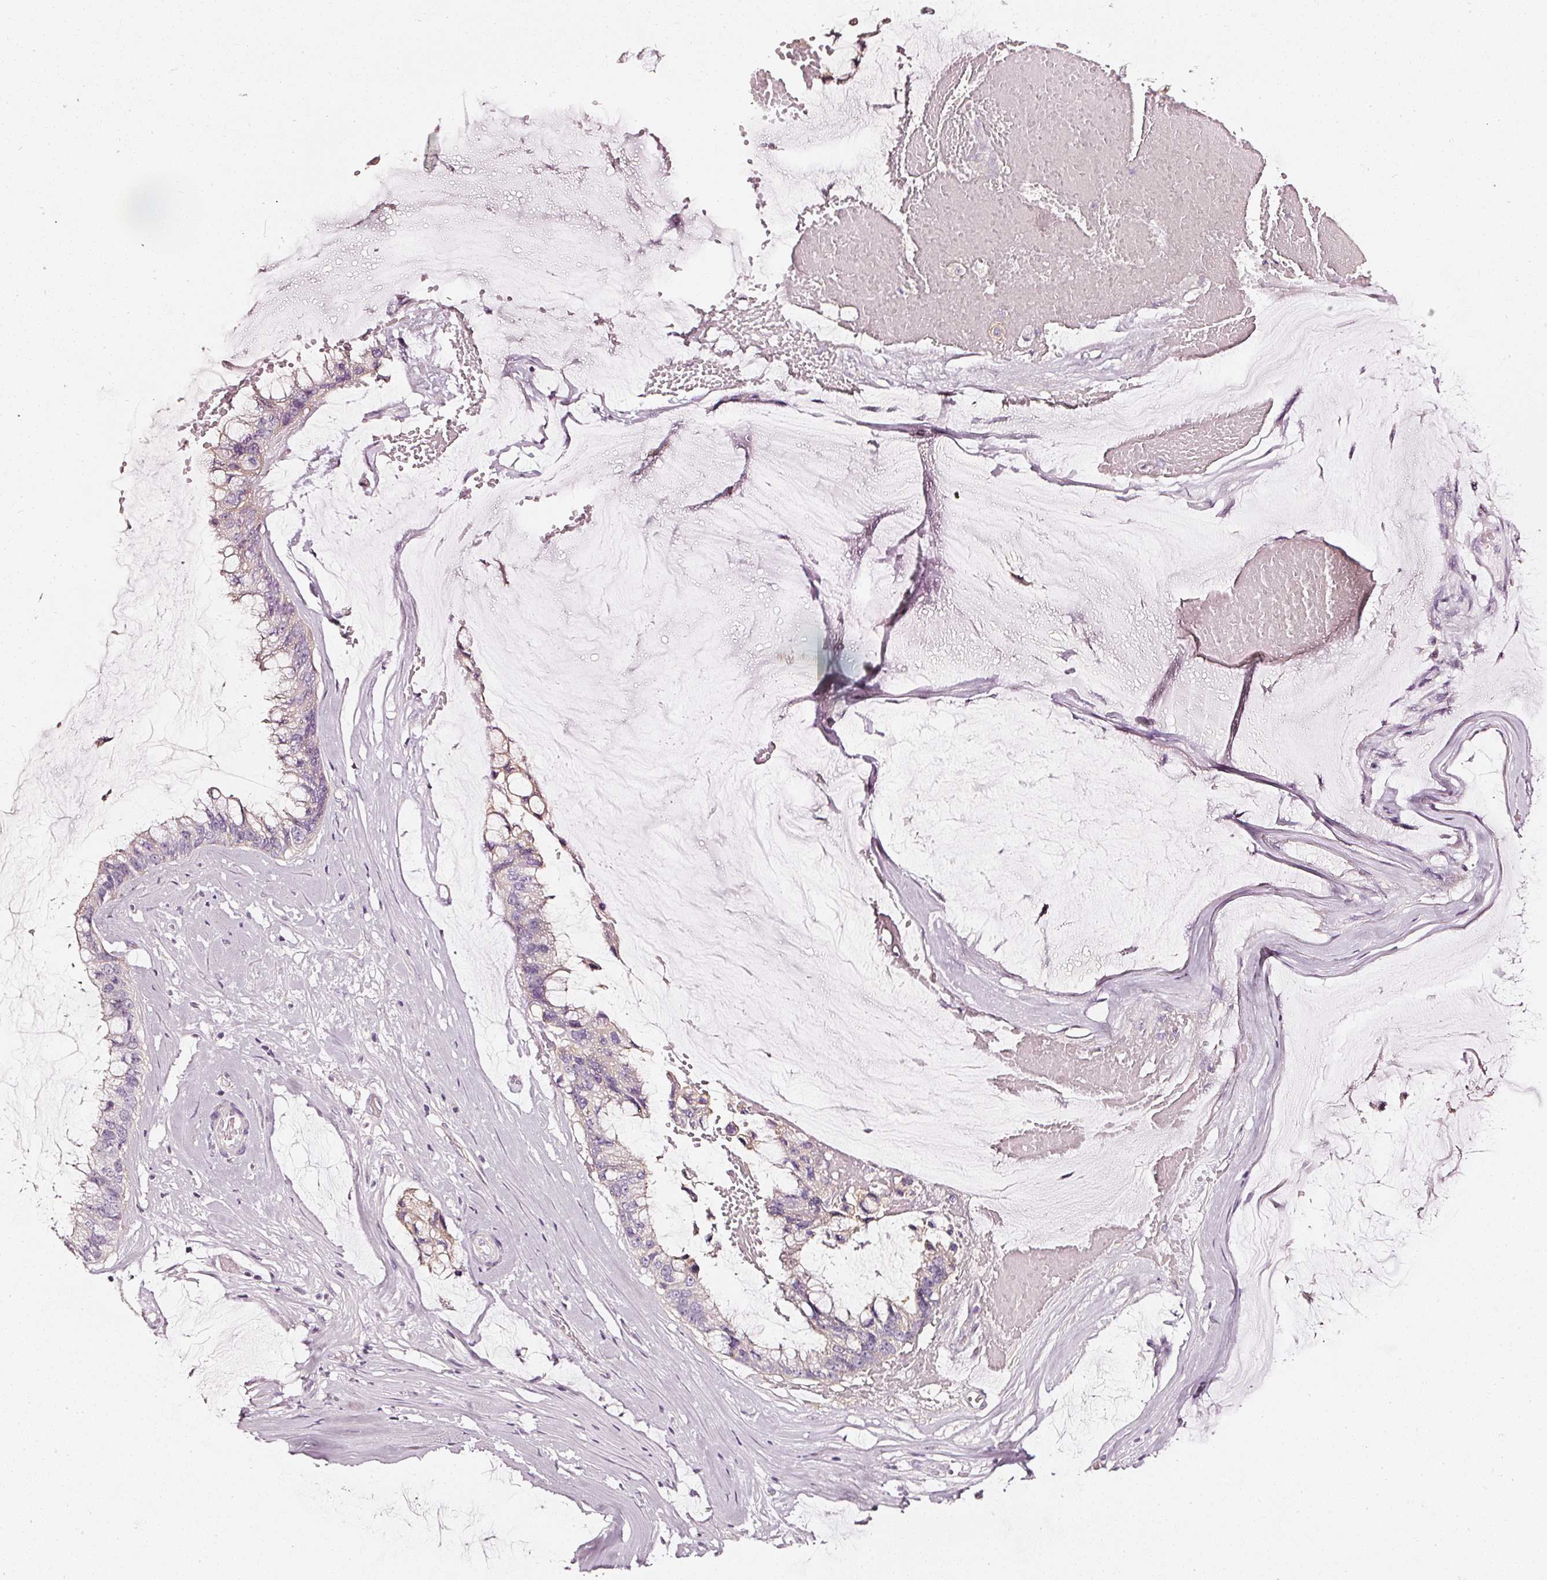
{"staining": {"intensity": "weak", "quantity": "<25%", "location": "cytoplasmic/membranous"}, "tissue": "ovarian cancer", "cell_type": "Tumor cells", "image_type": "cancer", "snomed": [{"axis": "morphology", "description": "Cystadenocarcinoma, mucinous, NOS"}, {"axis": "topography", "description": "Ovary"}], "caption": "There is no significant staining in tumor cells of mucinous cystadenocarcinoma (ovarian).", "gene": "CNP", "patient": {"sex": "female", "age": 39}}